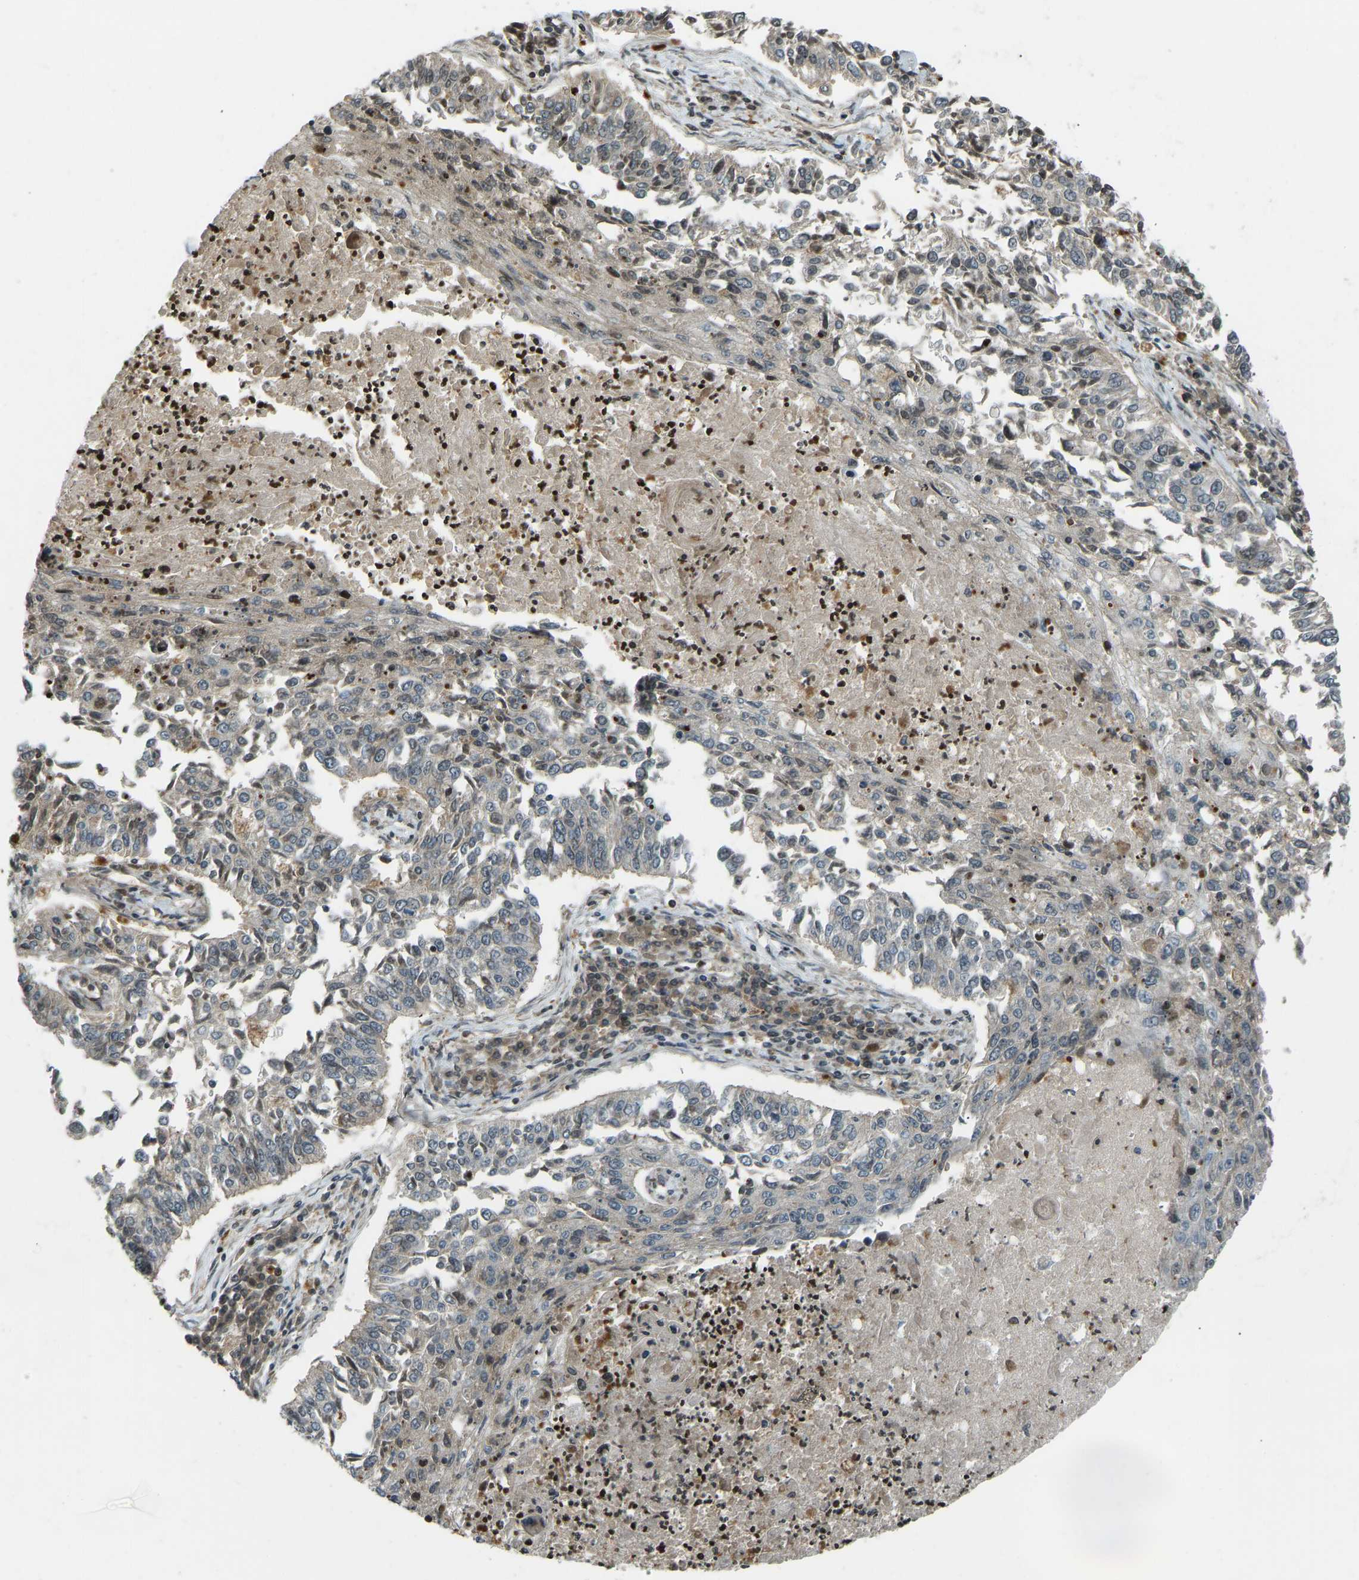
{"staining": {"intensity": "weak", "quantity": "<25%", "location": "cytoplasmic/membranous"}, "tissue": "lung cancer", "cell_type": "Tumor cells", "image_type": "cancer", "snomed": [{"axis": "morphology", "description": "Normal tissue, NOS"}, {"axis": "morphology", "description": "Squamous cell carcinoma, NOS"}, {"axis": "topography", "description": "Cartilage tissue"}, {"axis": "topography", "description": "Bronchus"}, {"axis": "topography", "description": "Lung"}], "caption": "DAB (3,3'-diaminobenzidine) immunohistochemical staining of human squamous cell carcinoma (lung) demonstrates no significant positivity in tumor cells.", "gene": "SVOPL", "patient": {"sex": "female", "age": 49}}